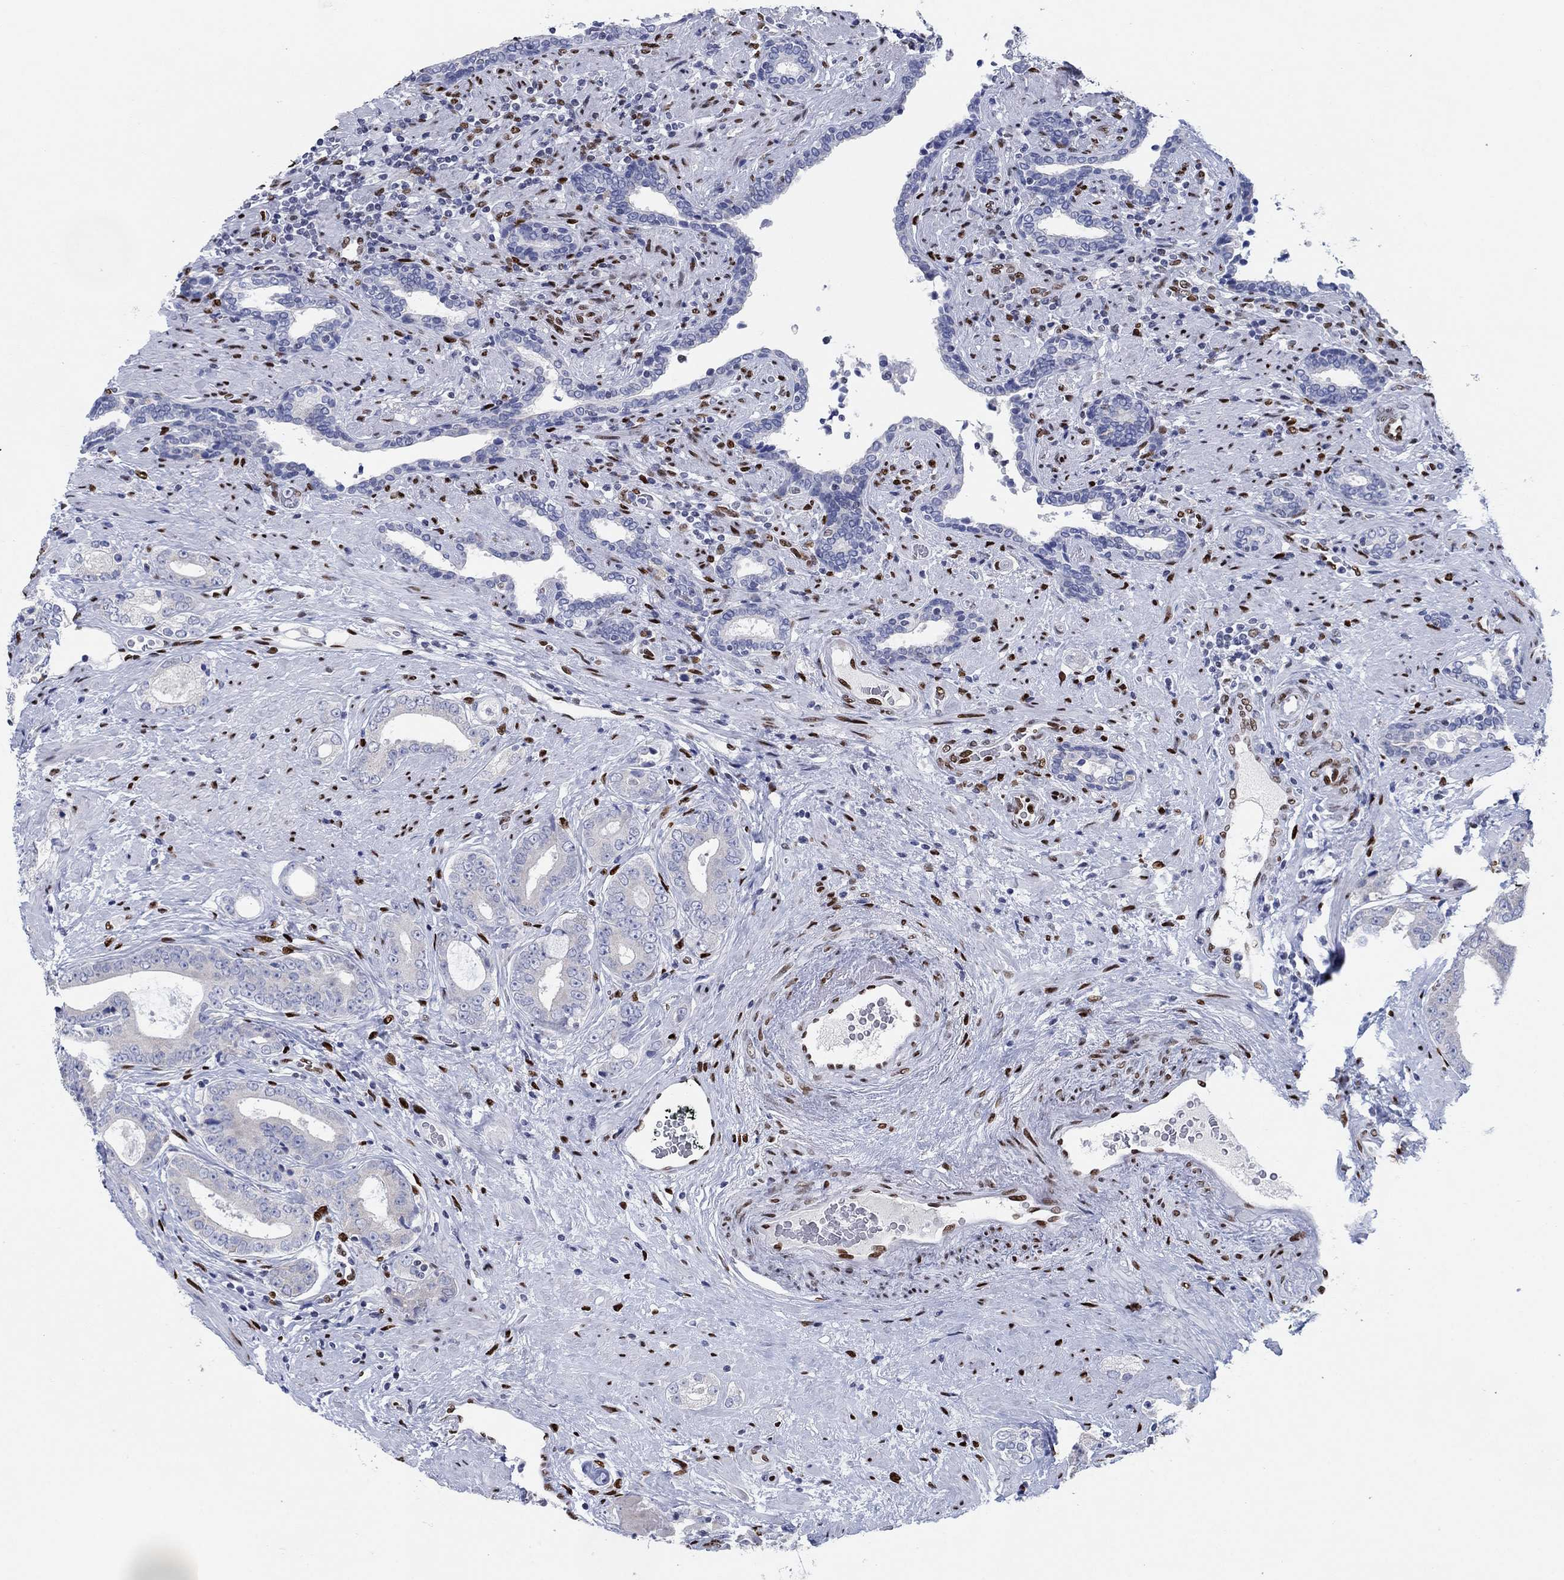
{"staining": {"intensity": "negative", "quantity": "none", "location": "none"}, "tissue": "prostate cancer", "cell_type": "Tumor cells", "image_type": "cancer", "snomed": [{"axis": "morphology", "description": "Adenocarcinoma, Low grade"}, {"axis": "topography", "description": "Prostate and seminal vesicle, NOS"}], "caption": "Tumor cells show no significant protein positivity in prostate adenocarcinoma (low-grade).", "gene": "ZEB1", "patient": {"sex": "male", "age": 61}}